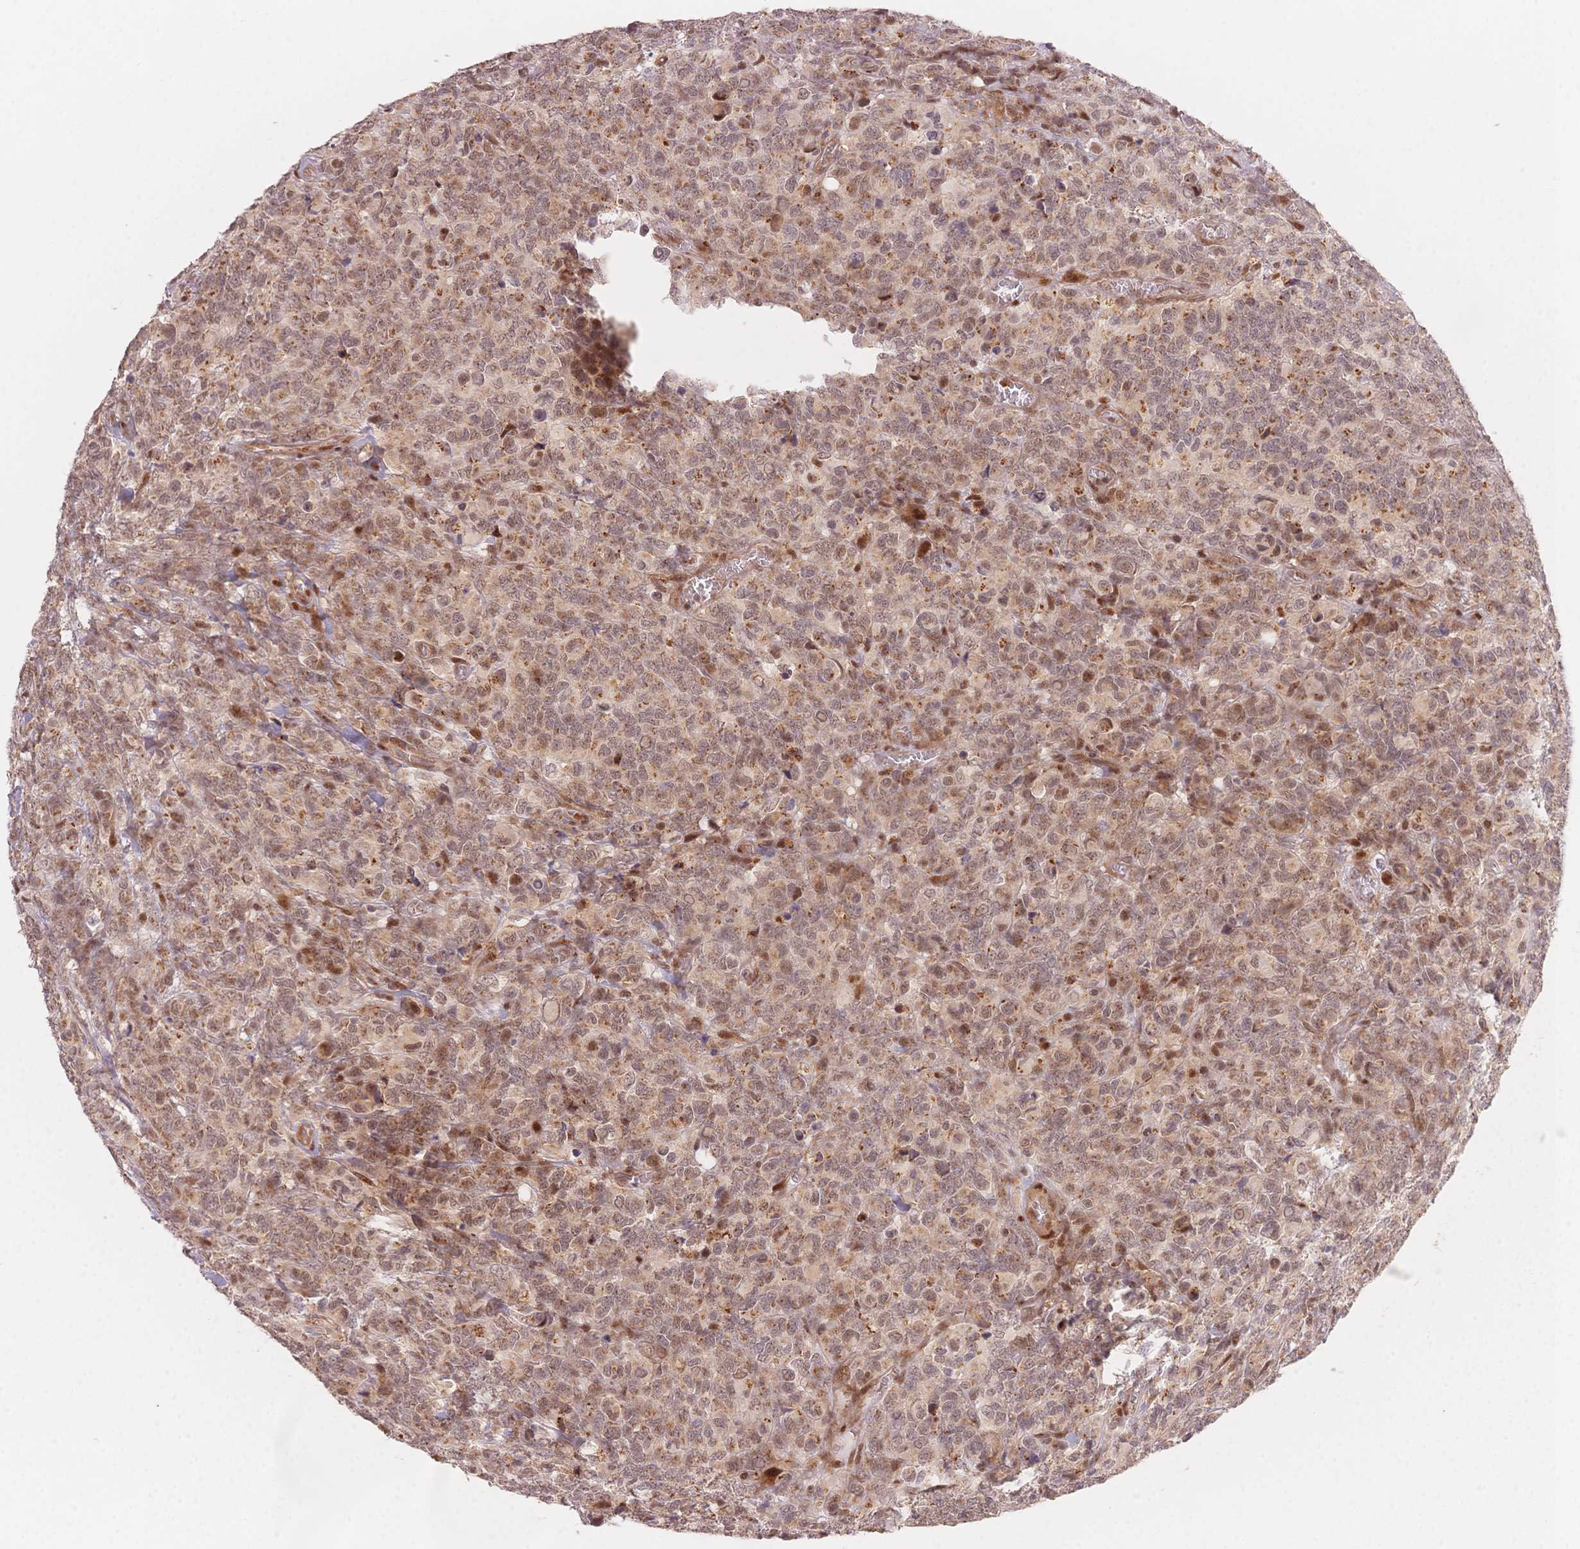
{"staining": {"intensity": "moderate", "quantity": ">75%", "location": "cytoplasmic/membranous,nuclear"}, "tissue": "glioma", "cell_type": "Tumor cells", "image_type": "cancer", "snomed": [{"axis": "morphology", "description": "Glioma, malignant, High grade"}, {"axis": "topography", "description": "Brain"}], "caption": "Human glioma stained with a protein marker shows moderate staining in tumor cells.", "gene": "STK39", "patient": {"sex": "male", "age": 39}}